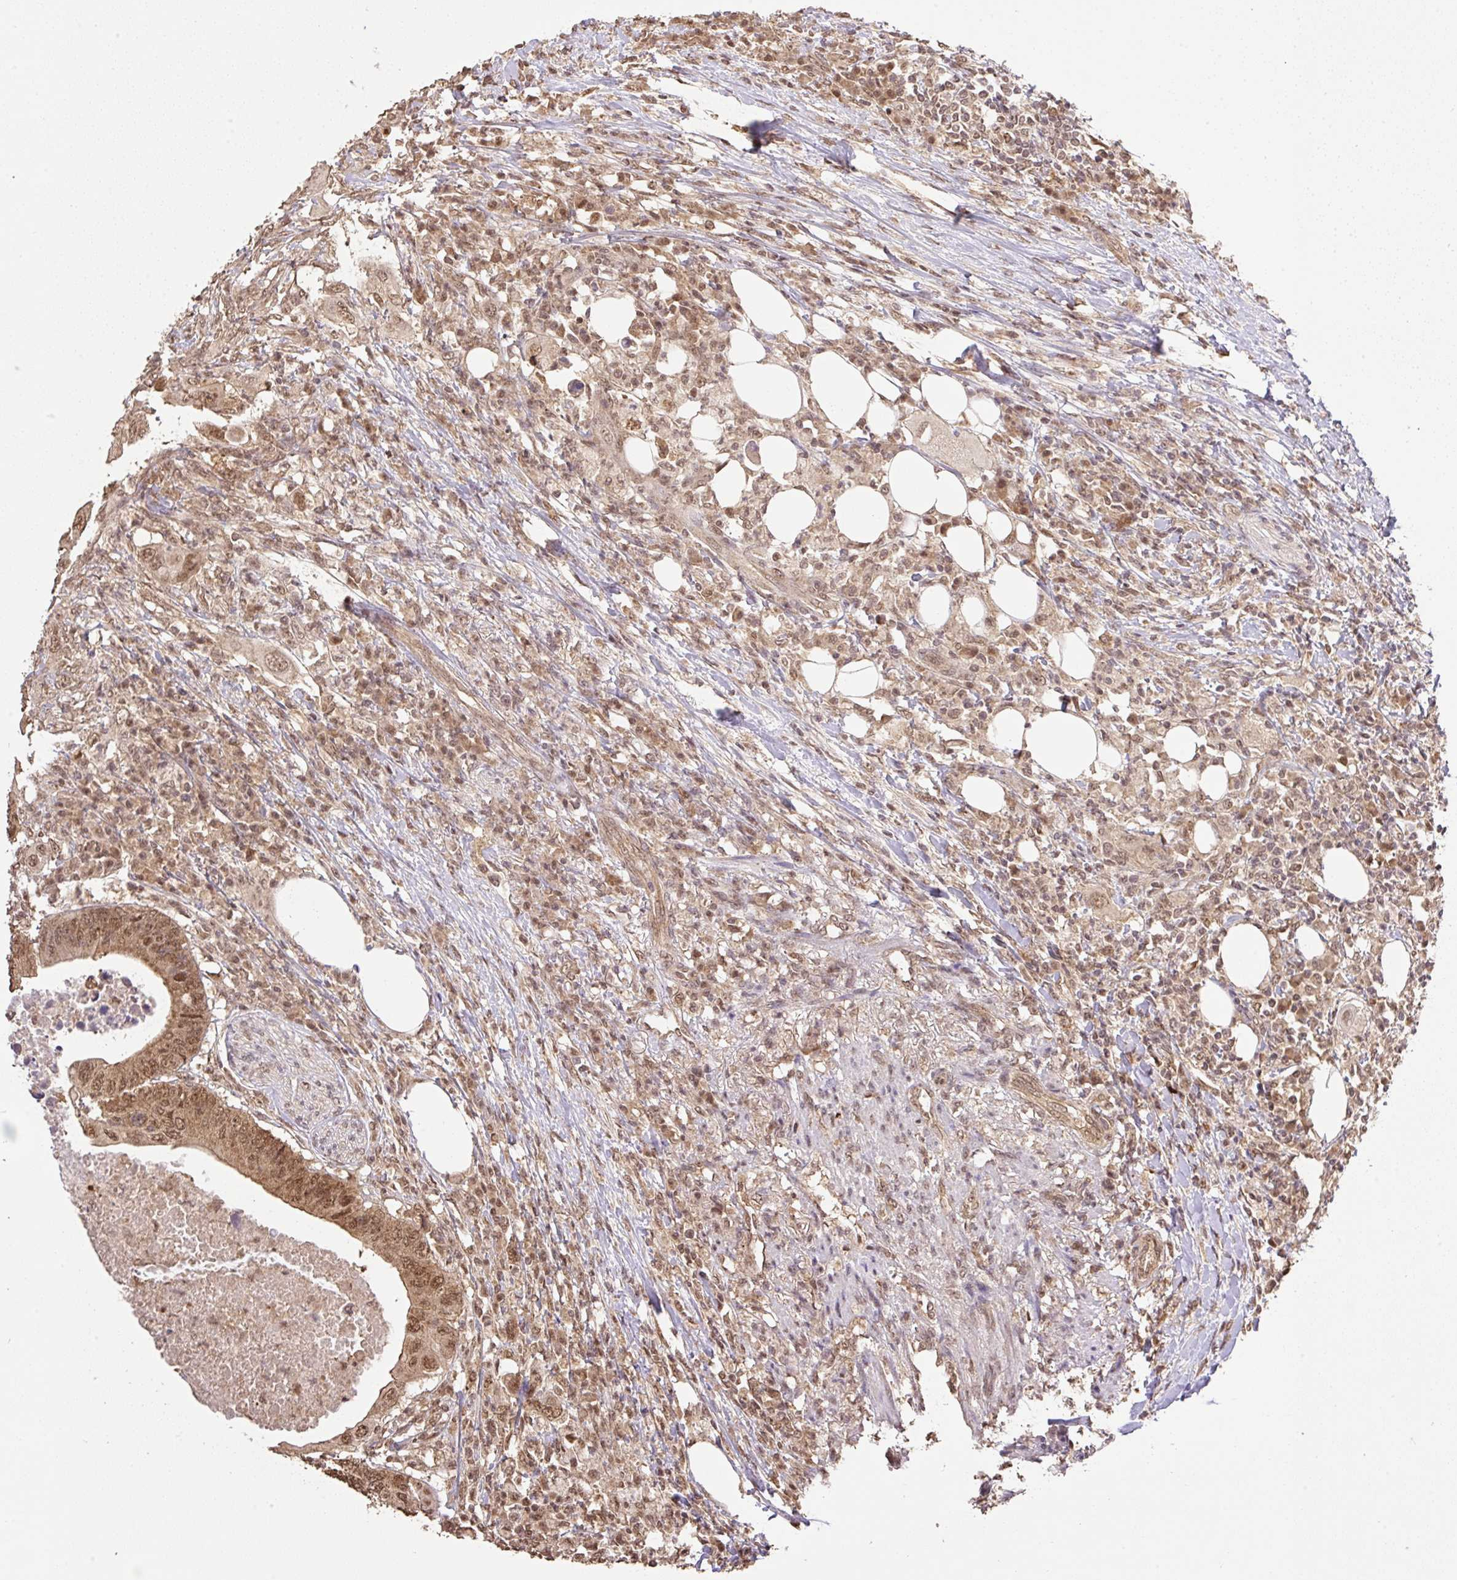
{"staining": {"intensity": "moderate", "quantity": ">75%", "location": "cytoplasmic/membranous,nuclear"}, "tissue": "colorectal cancer", "cell_type": "Tumor cells", "image_type": "cancer", "snomed": [{"axis": "morphology", "description": "Adenocarcinoma, NOS"}, {"axis": "topography", "description": "Colon"}], "caption": "DAB (3,3'-diaminobenzidine) immunohistochemical staining of colorectal adenocarcinoma shows moderate cytoplasmic/membranous and nuclear protein staining in approximately >75% of tumor cells. (brown staining indicates protein expression, while blue staining denotes nuclei).", "gene": "VPS25", "patient": {"sex": "male", "age": 71}}